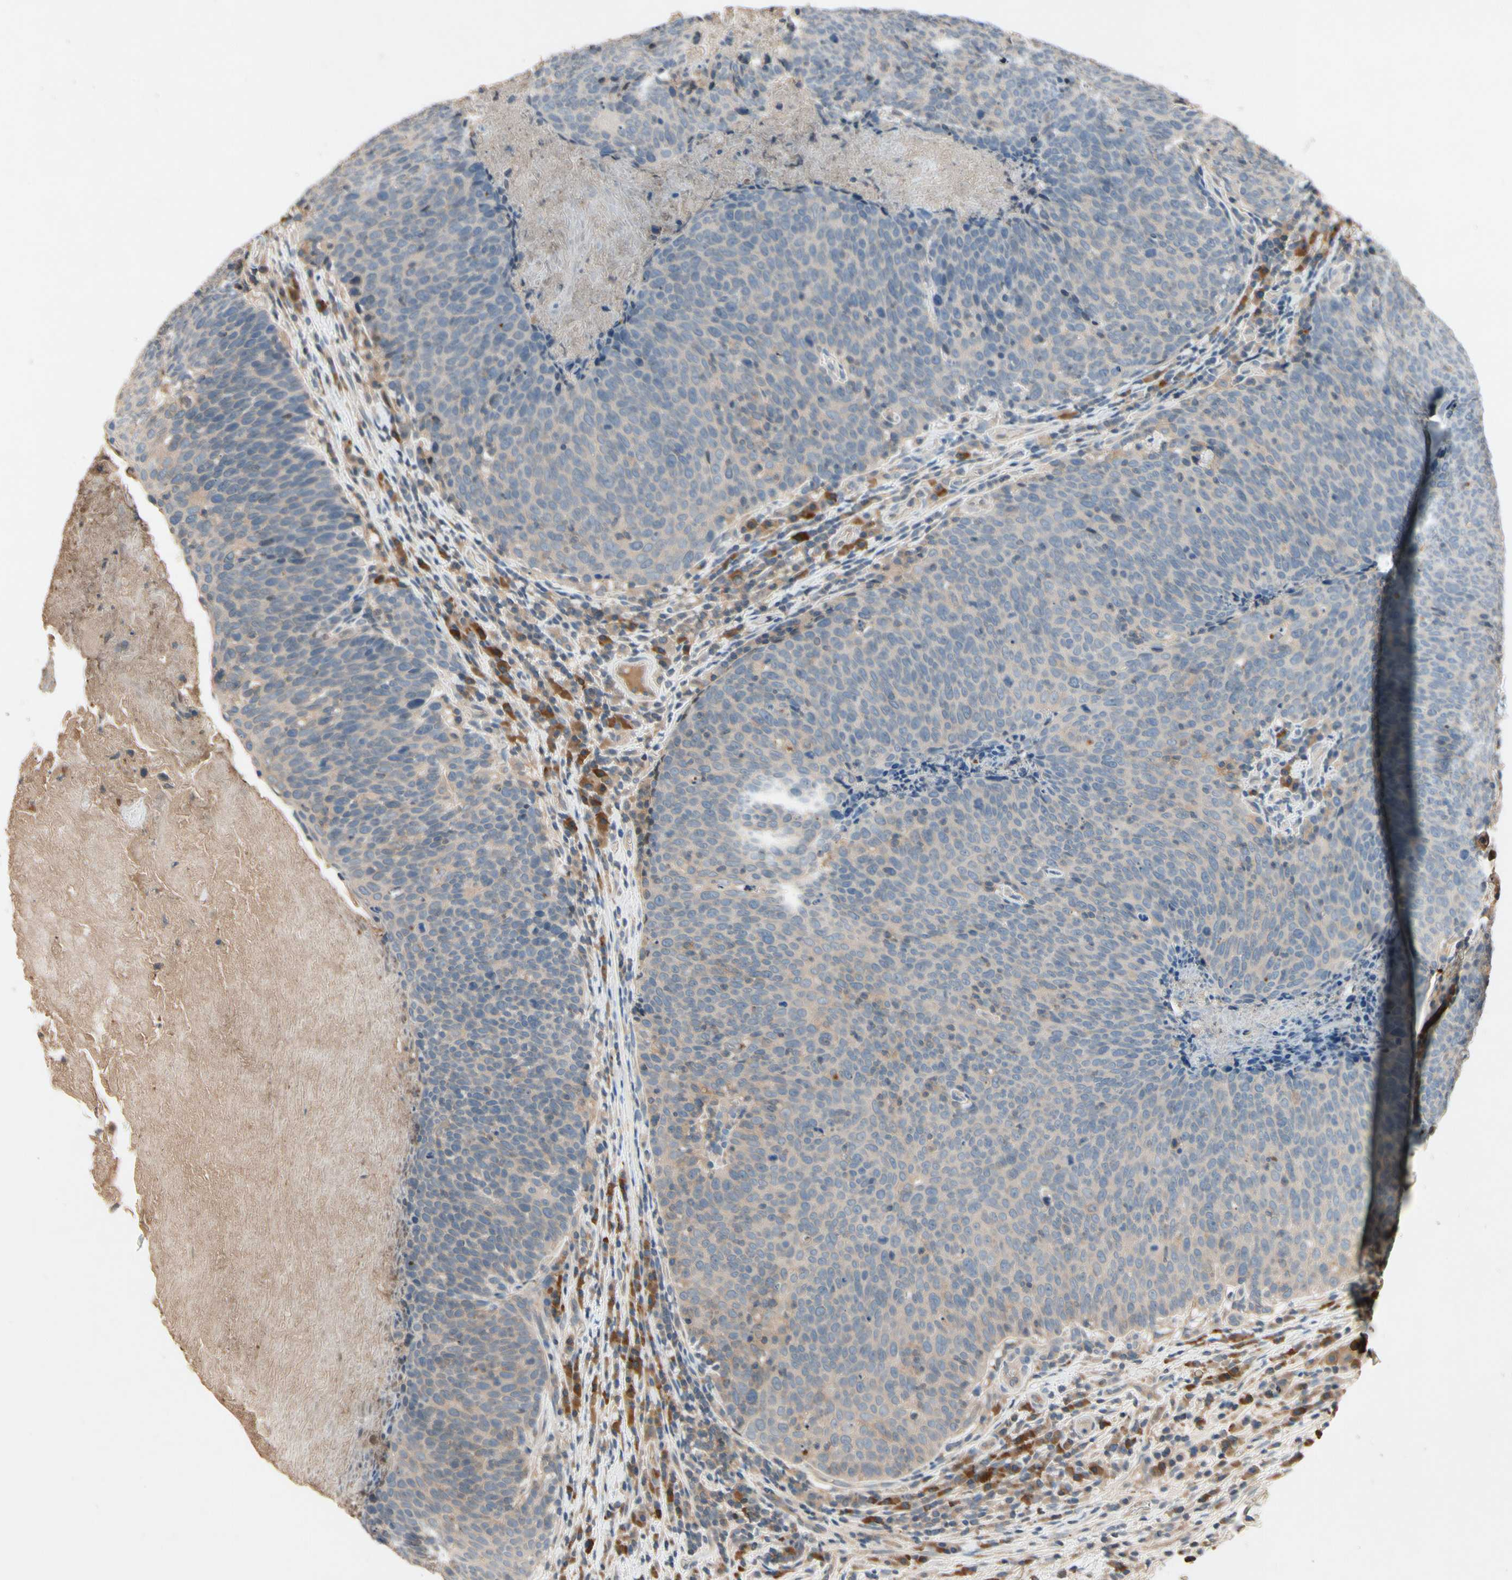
{"staining": {"intensity": "weak", "quantity": "25%-75%", "location": "cytoplasmic/membranous"}, "tissue": "head and neck cancer", "cell_type": "Tumor cells", "image_type": "cancer", "snomed": [{"axis": "morphology", "description": "Squamous cell carcinoma, NOS"}, {"axis": "morphology", "description": "Squamous cell carcinoma, metastatic, NOS"}, {"axis": "topography", "description": "Lymph node"}, {"axis": "topography", "description": "Head-Neck"}], "caption": "A low amount of weak cytoplasmic/membranous expression is present in about 25%-75% of tumor cells in head and neck cancer tissue. Using DAB (brown) and hematoxylin (blue) stains, captured at high magnification using brightfield microscopy.", "gene": "IL1RL1", "patient": {"sex": "male", "age": 62}}